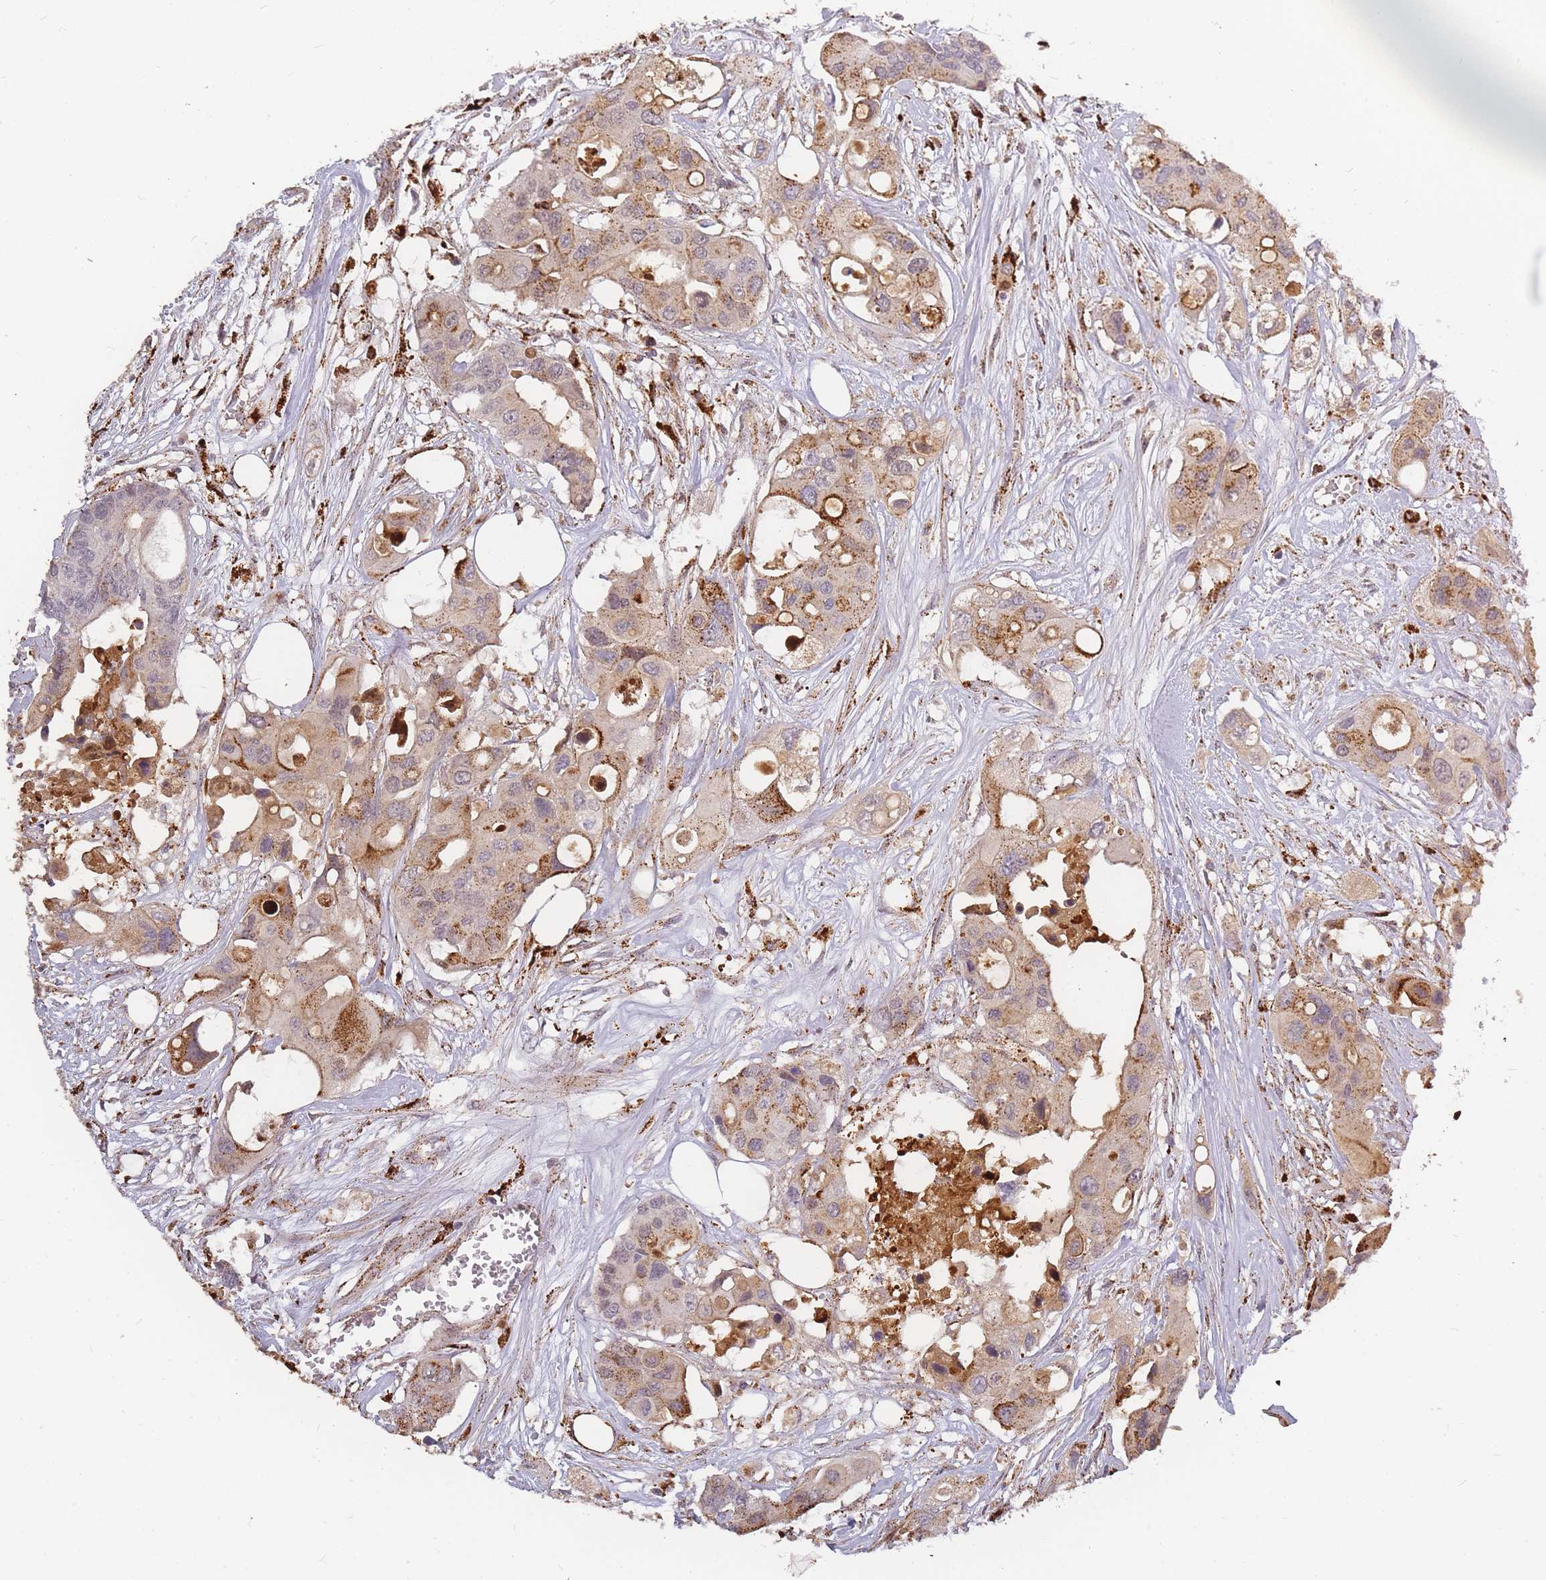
{"staining": {"intensity": "moderate", "quantity": ">75%", "location": "cytoplasmic/membranous"}, "tissue": "colorectal cancer", "cell_type": "Tumor cells", "image_type": "cancer", "snomed": [{"axis": "morphology", "description": "Adenocarcinoma, NOS"}, {"axis": "topography", "description": "Colon"}], "caption": "IHC (DAB) staining of human colorectal adenocarcinoma shows moderate cytoplasmic/membranous protein expression in about >75% of tumor cells. (DAB (3,3'-diaminobenzidine) = brown stain, brightfield microscopy at high magnification).", "gene": "ATG5", "patient": {"sex": "male", "age": 77}}